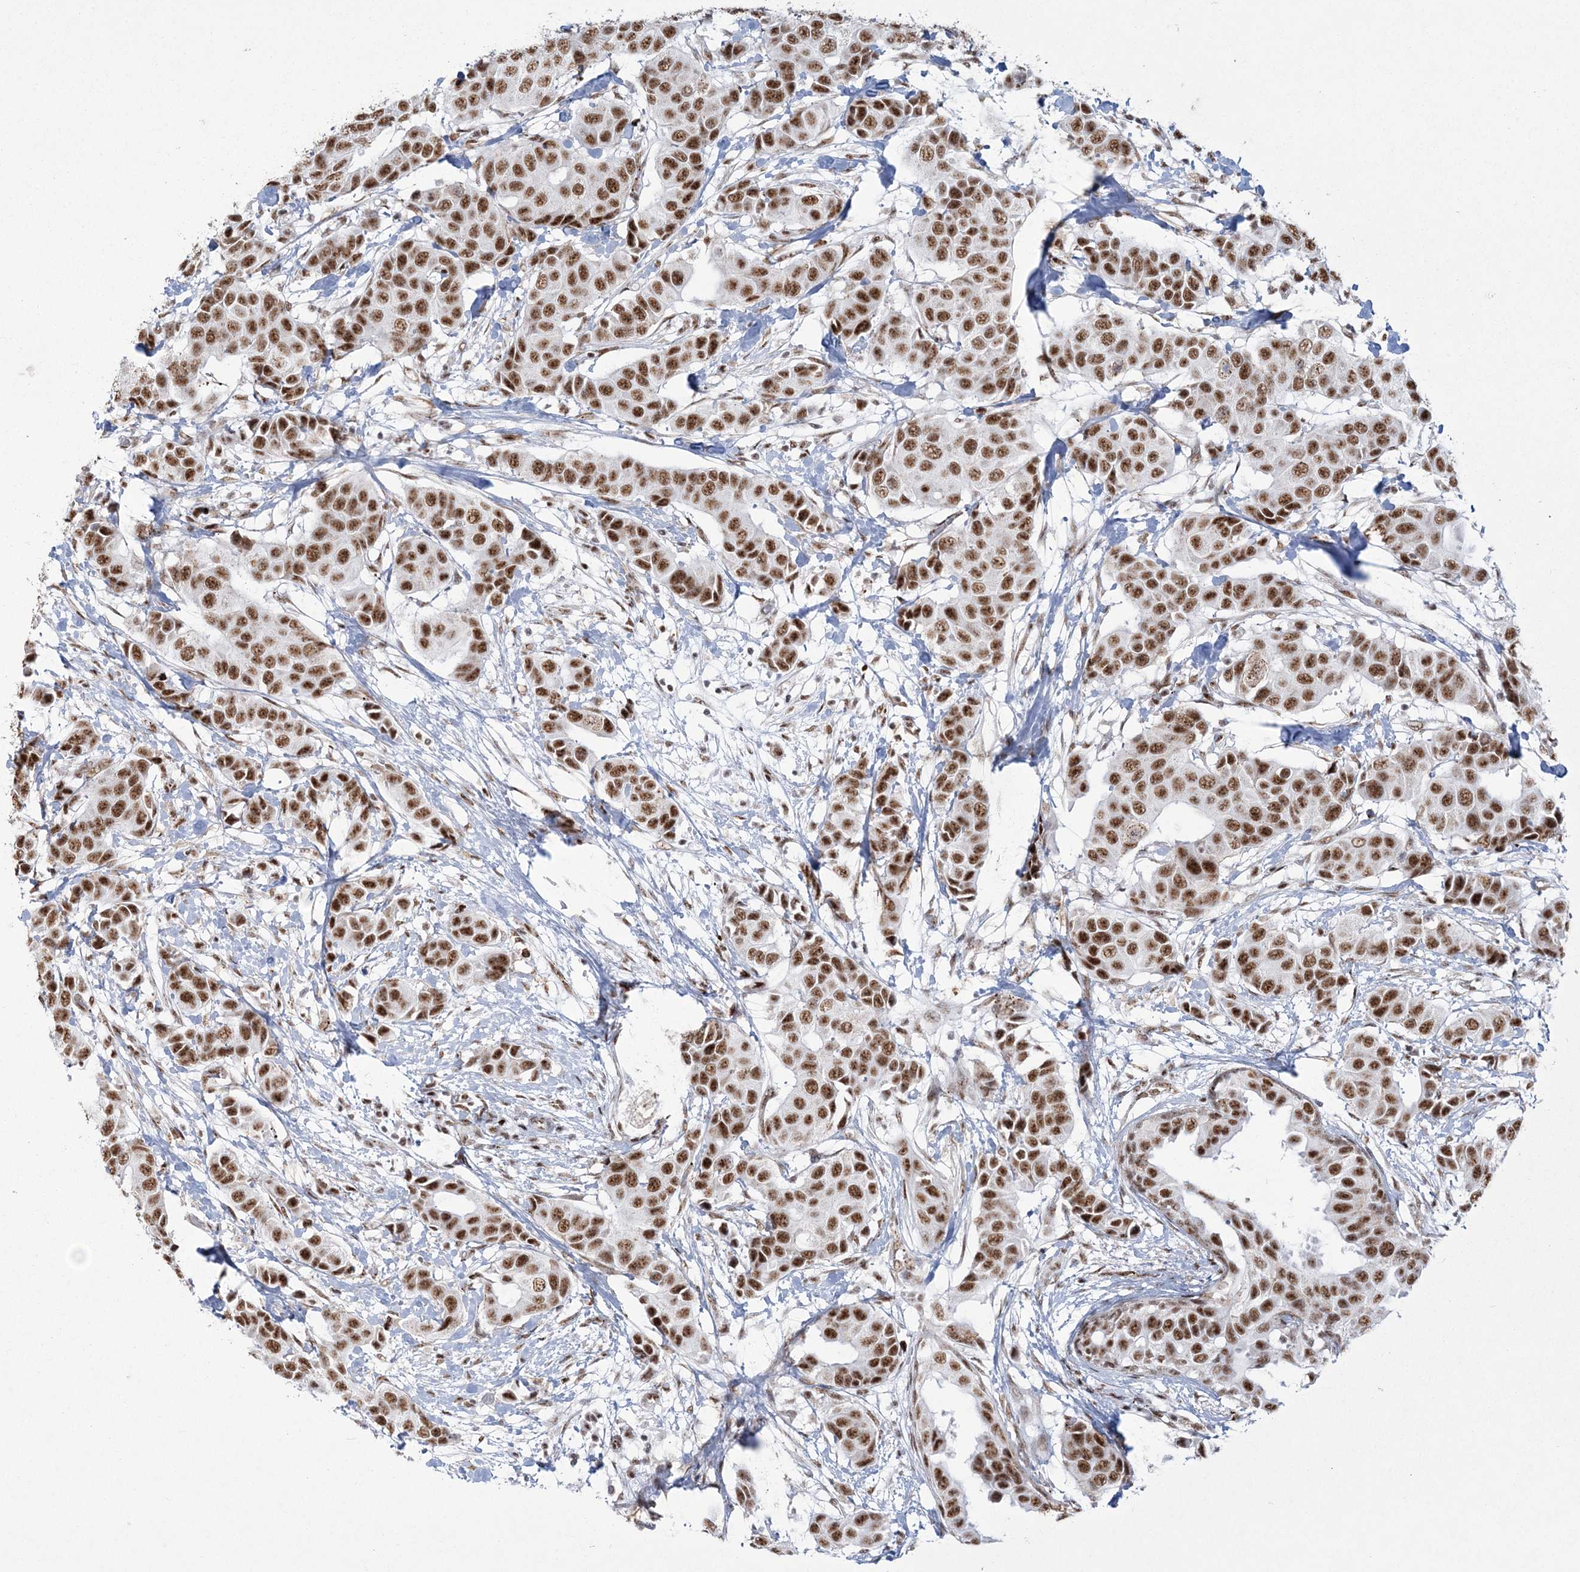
{"staining": {"intensity": "moderate", "quantity": ">75%", "location": "nuclear"}, "tissue": "breast cancer", "cell_type": "Tumor cells", "image_type": "cancer", "snomed": [{"axis": "morphology", "description": "Normal tissue, NOS"}, {"axis": "morphology", "description": "Duct carcinoma"}, {"axis": "topography", "description": "Breast"}], "caption": "Breast cancer (infiltrating ductal carcinoma) stained with DAB (3,3'-diaminobenzidine) IHC demonstrates medium levels of moderate nuclear staining in approximately >75% of tumor cells.", "gene": "RBM17", "patient": {"sex": "female", "age": 39}}